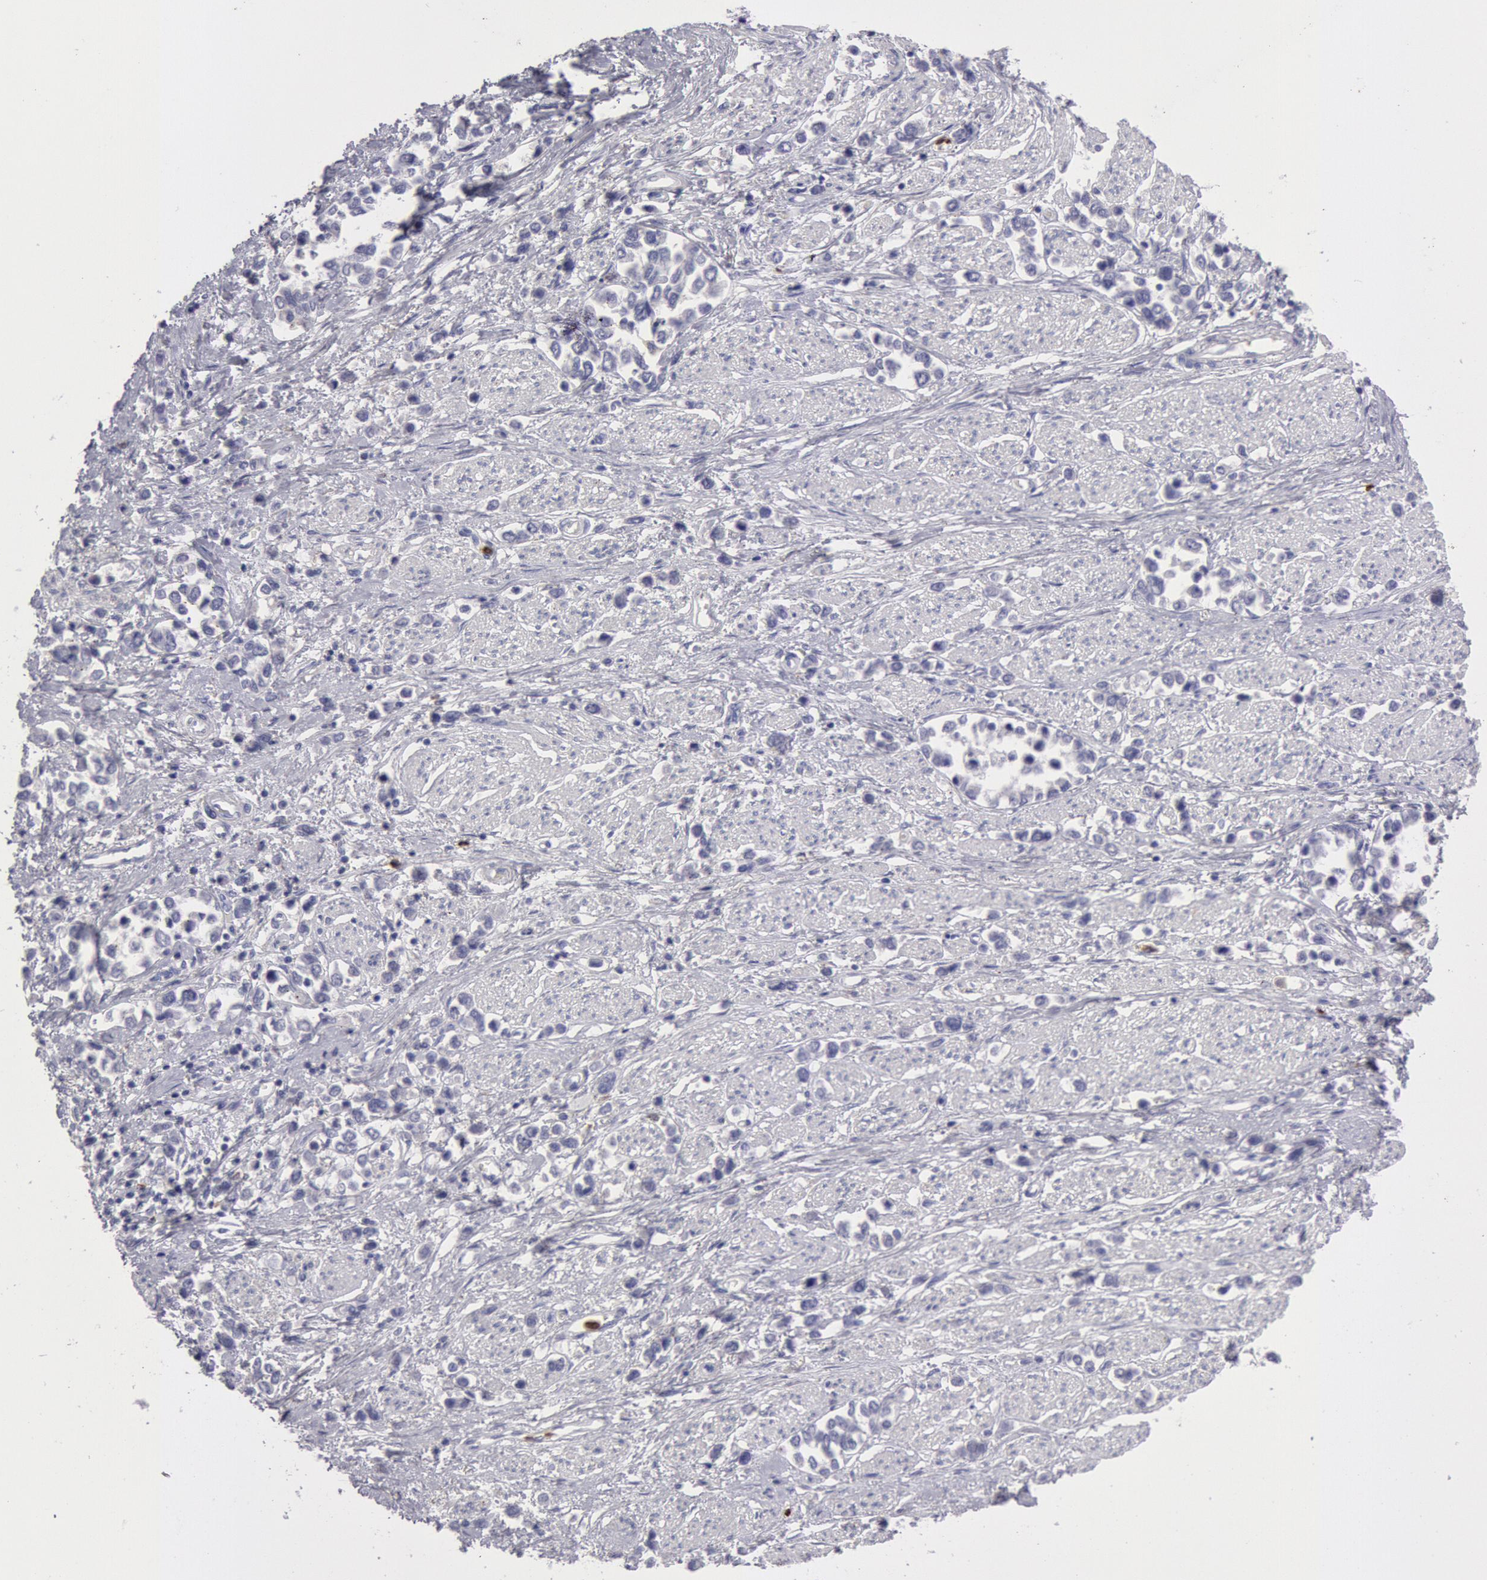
{"staining": {"intensity": "negative", "quantity": "none", "location": "none"}, "tissue": "stomach cancer", "cell_type": "Tumor cells", "image_type": "cancer", "snomed": [{"axis": "morphology", "description": "Adenocarcinoma, NOS"}, {"axis": "topography", "description": "Stomach, upper"}], "caption": "Micrograph shows no protein positivity in tumor cells of stomach adenocarcinoma tissue. Nuclei are stained in blue.", "gene": "FCN1", "patient": {"sex": "male", "age": 76}}